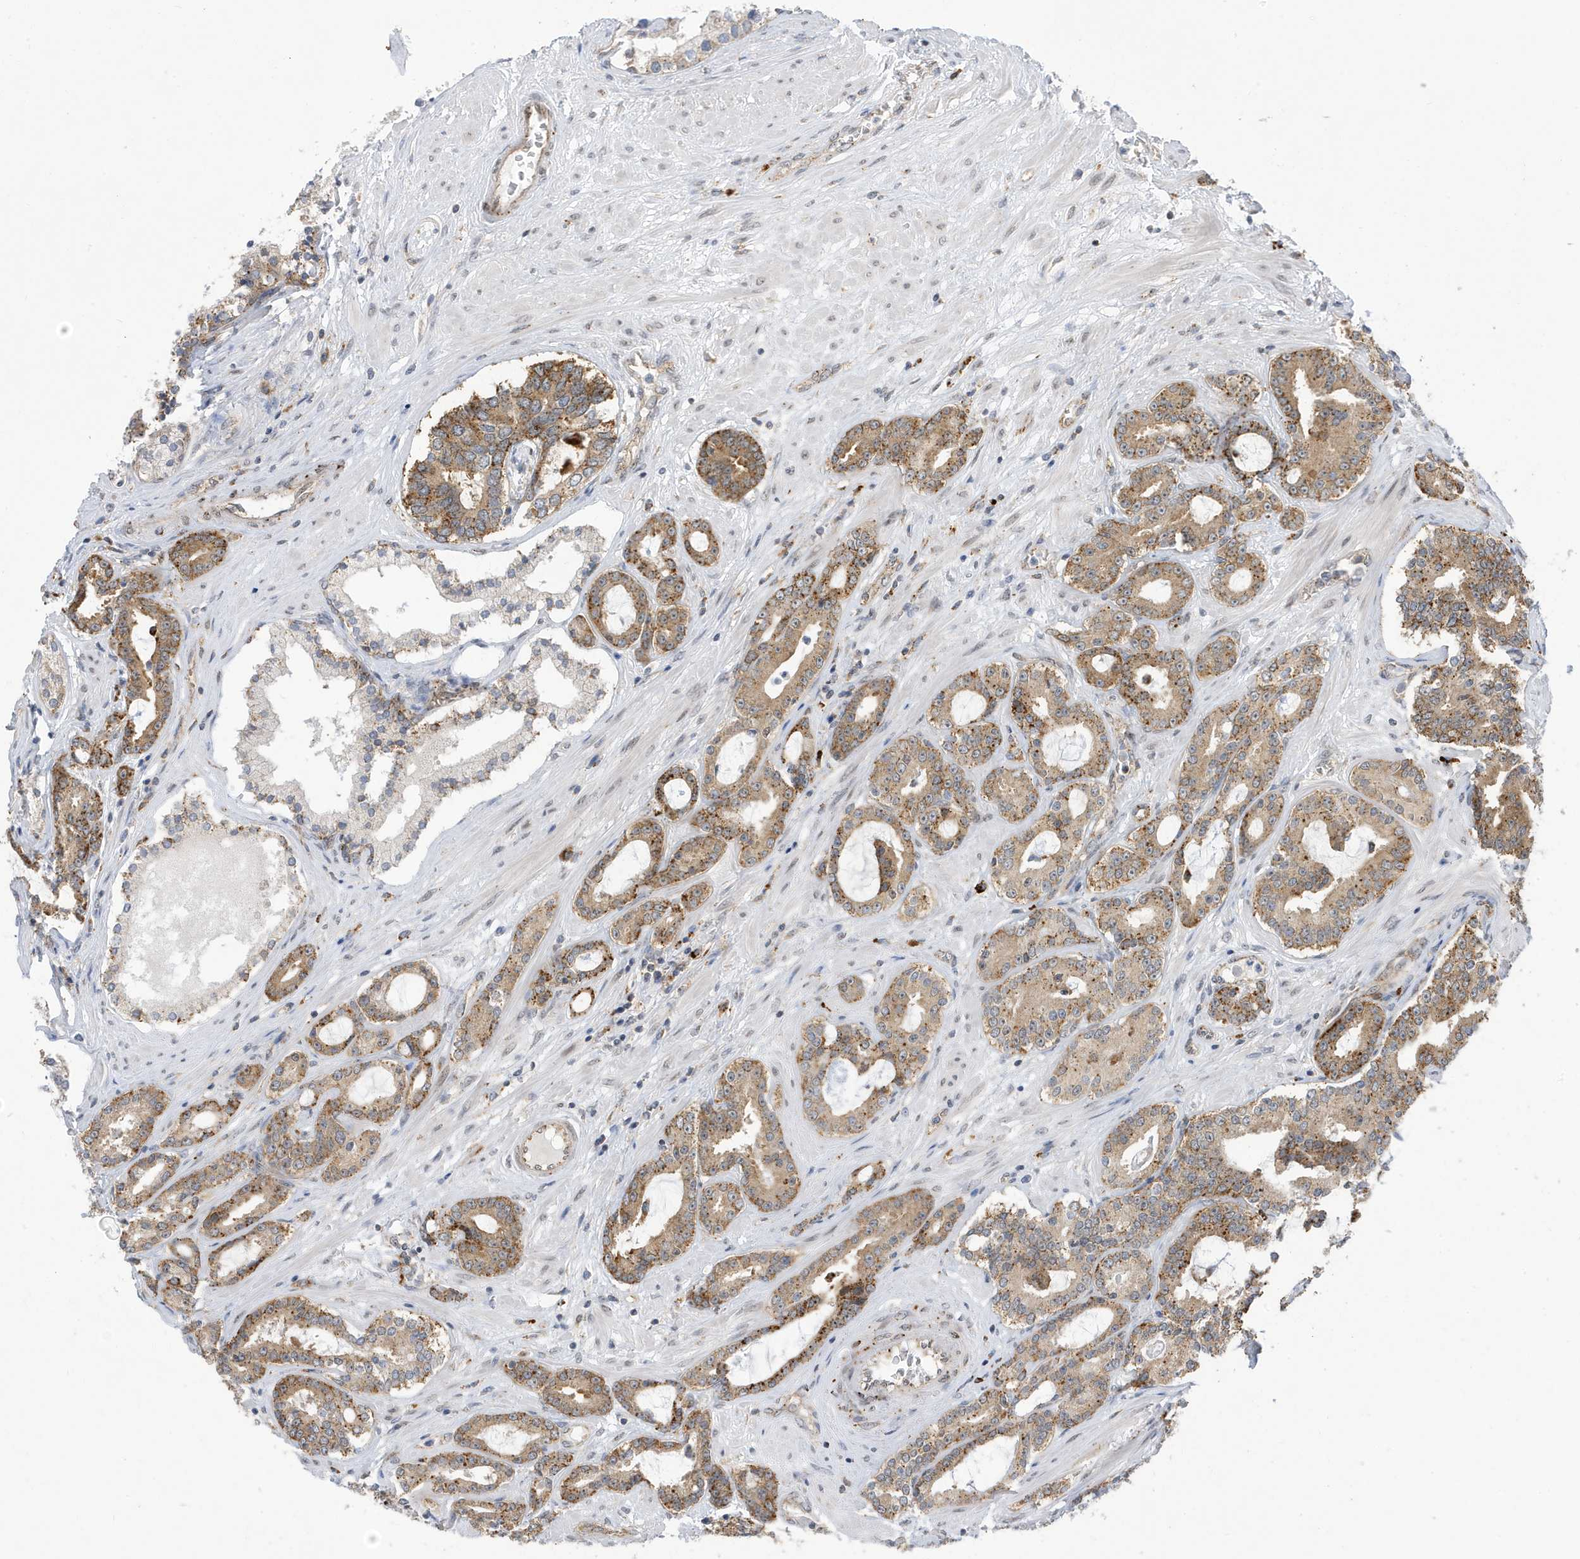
{"staining": {"intensity": "moderate", "quantity": ">75%", "location": "cytoplasmic/membranous"}, "tissue": "prostate cancer", "cell_type": "Tumor cells", "image_type": "cancer", "snomed": [{"axis": "morphology", "description": "Adenocarcinoma, High grade"}, {"axis": "topography", "description": "Prostate"}], "caption": "Immunohistochemical staining of adenocarcinoma (high-grade) (prostate) shows moderate cytoplasmic/membranous protein staining in about >75% of tumor cells. The staining was performed using DAB to visualize the protein expression in brown, while the nuclei were stained in blue with hematoxylin (Magnification: 20x).", "gene": "ZNF507", "patient": {"sex": "male", "age": 58}}